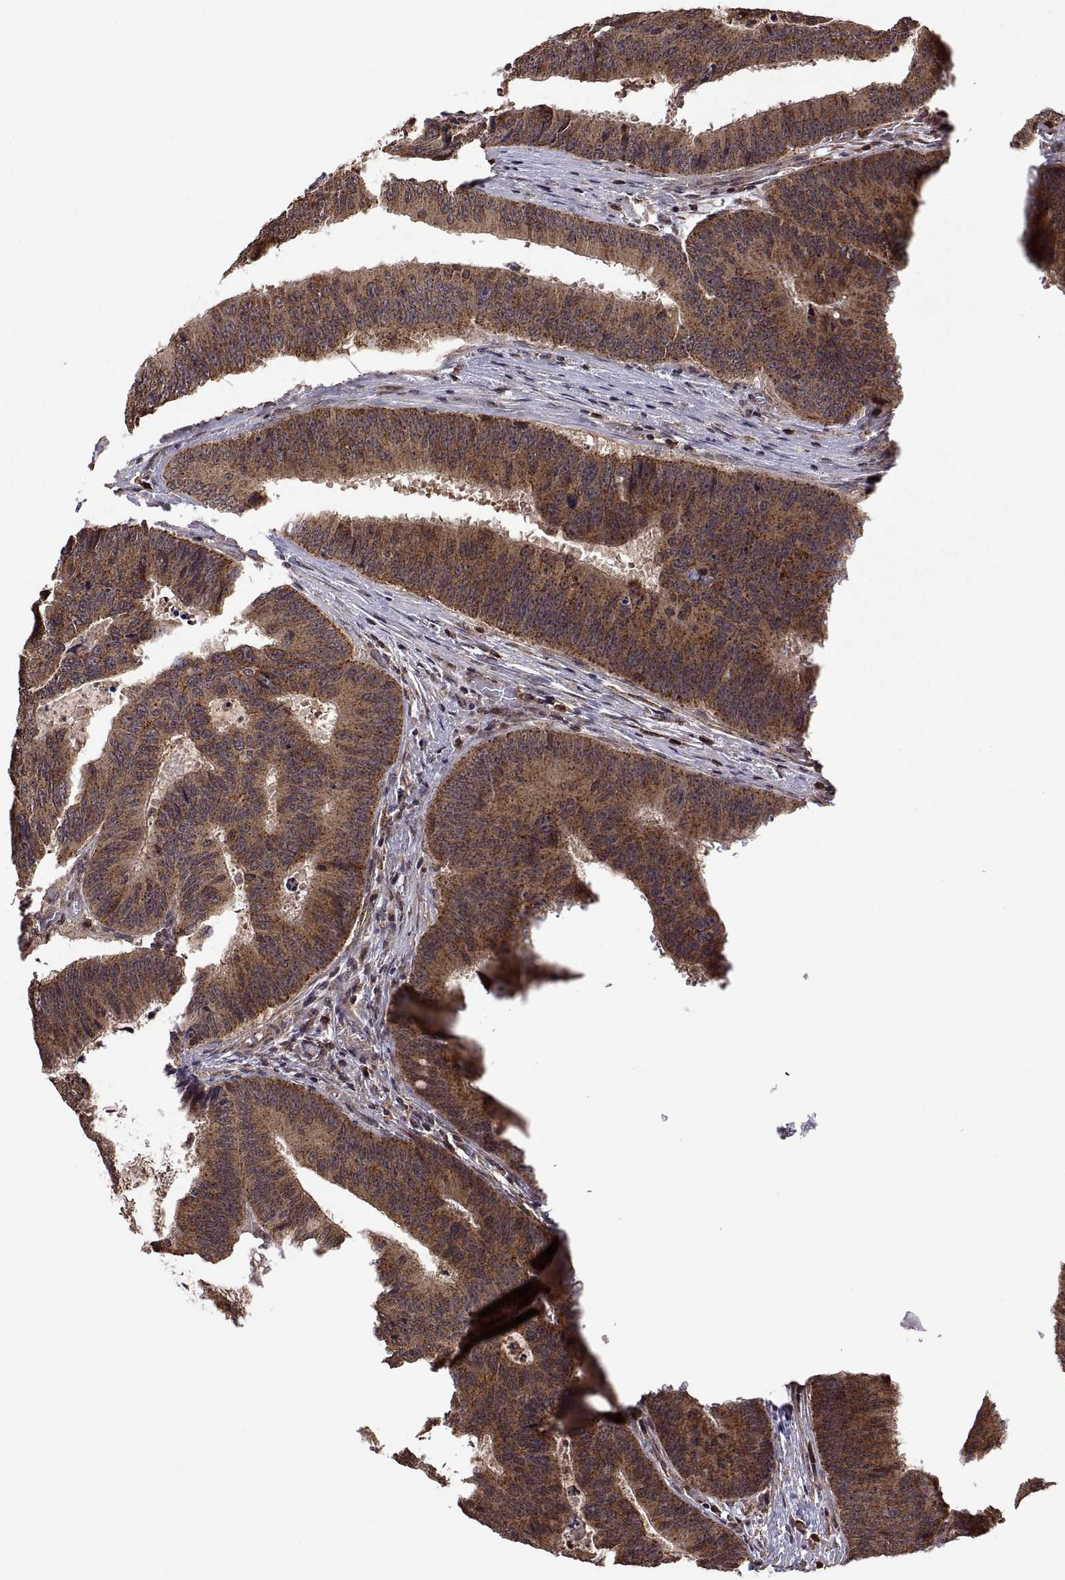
{"staining": {"intensity": "moderate", "quantity": ">75%", "location": "cytoplasmic/membranous"}, "tissue": "colorectal cancer", "cell_type": "Tumor cells", "image_type": "cancer", "snomed": [{"axis": "morphology", "description": "Adenocarcinoma, NOS"}, {"axis": "topography", "description": "Colon"}], "caption": "Protein expression analysis of human colorectal adenocarcinoma reveals moderate cytoplasmic/membranous staining in about >75% of tumor cells.", "gene": "ZNRF2", "patient": {"sex": "female", "age": 82}}